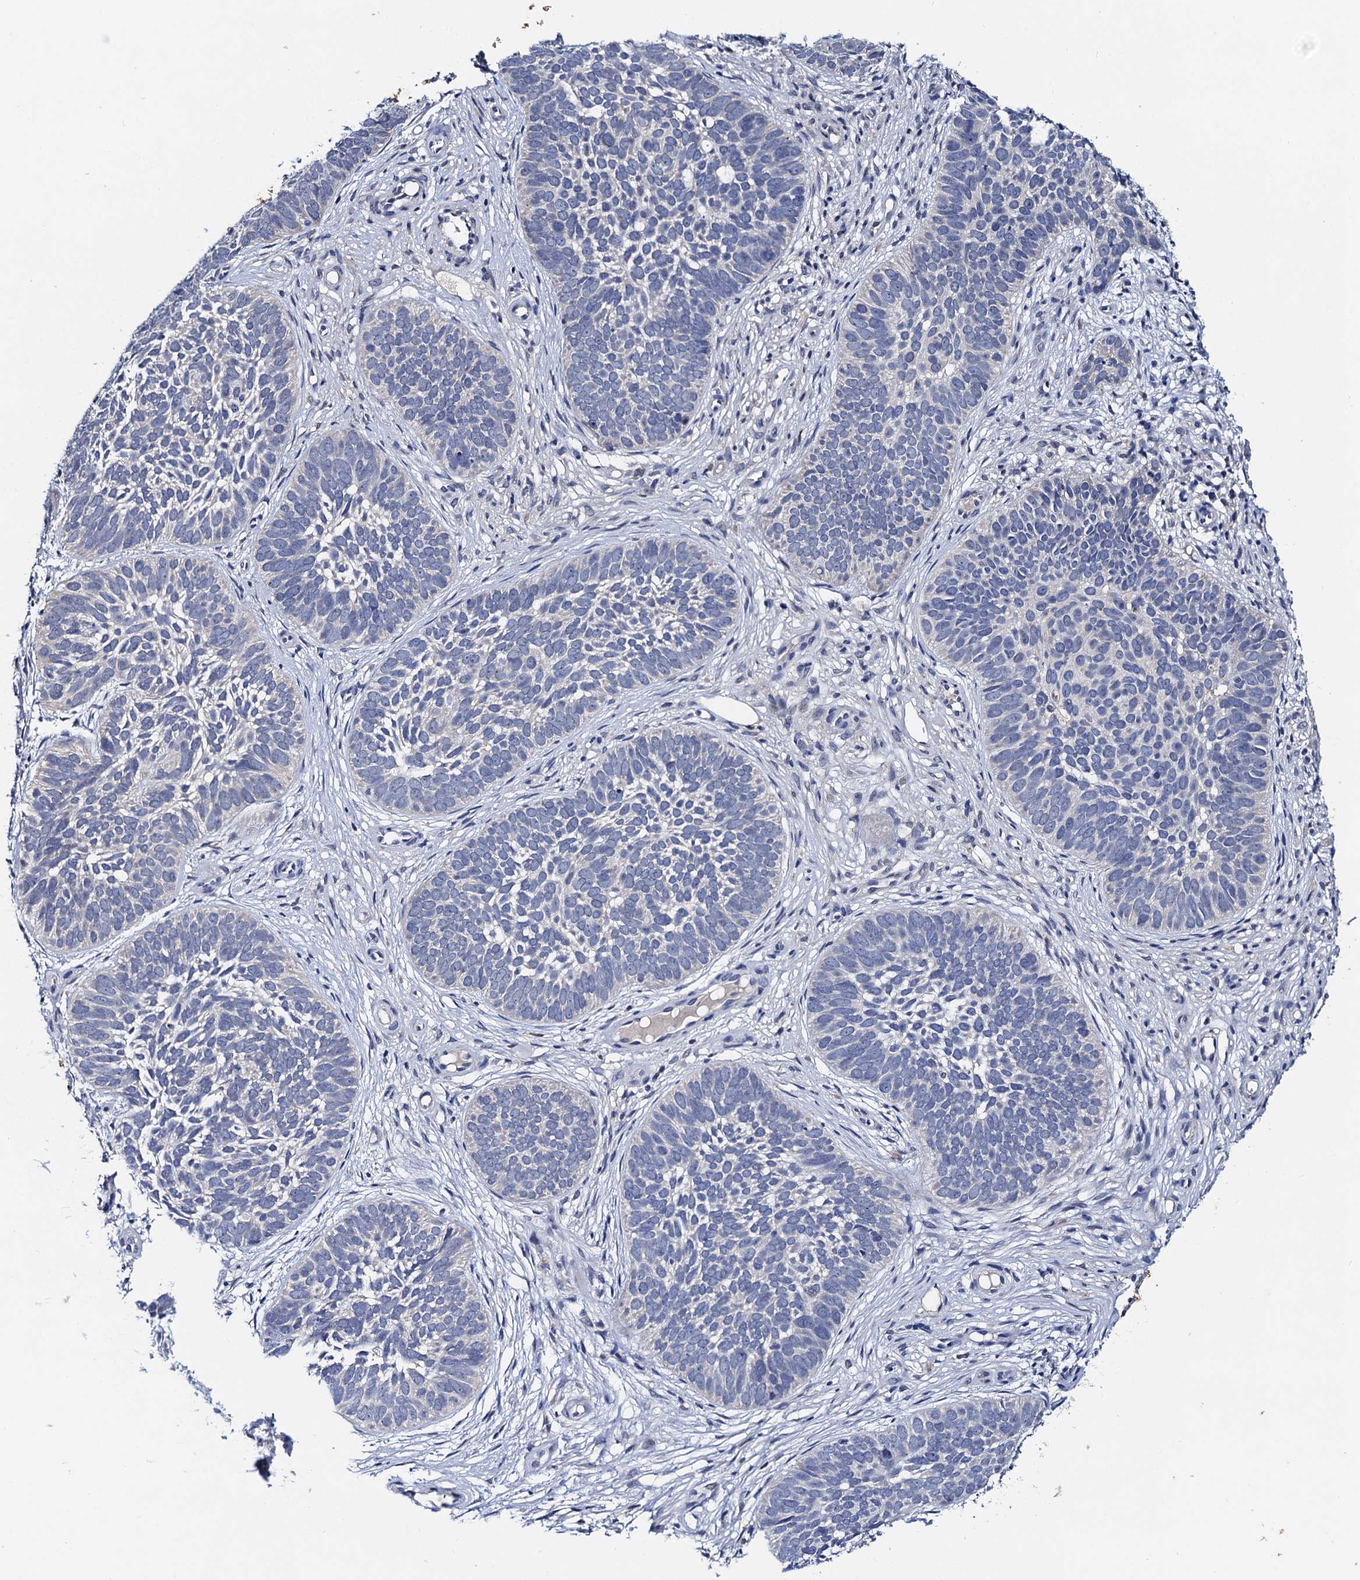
{"staining": {"intensity": "negative", "quantity": "none", "location": "none"}, "tissue": "skin cancer", "cell_type": "Tumor cells", "image_type": "cancer", "snomed": [{"axis": "morphology", "description": "Basal cell carcinoma"}, {"axis": "topography", "description": "Skin"}], "caption": "This is a histopathology image of immunohistochemistry staining of skin basal cell carcinoma, which shows no positivity in tumor cells.", "gene": "TMEM39B", "patient": {"sex": "male", "age": 89}}